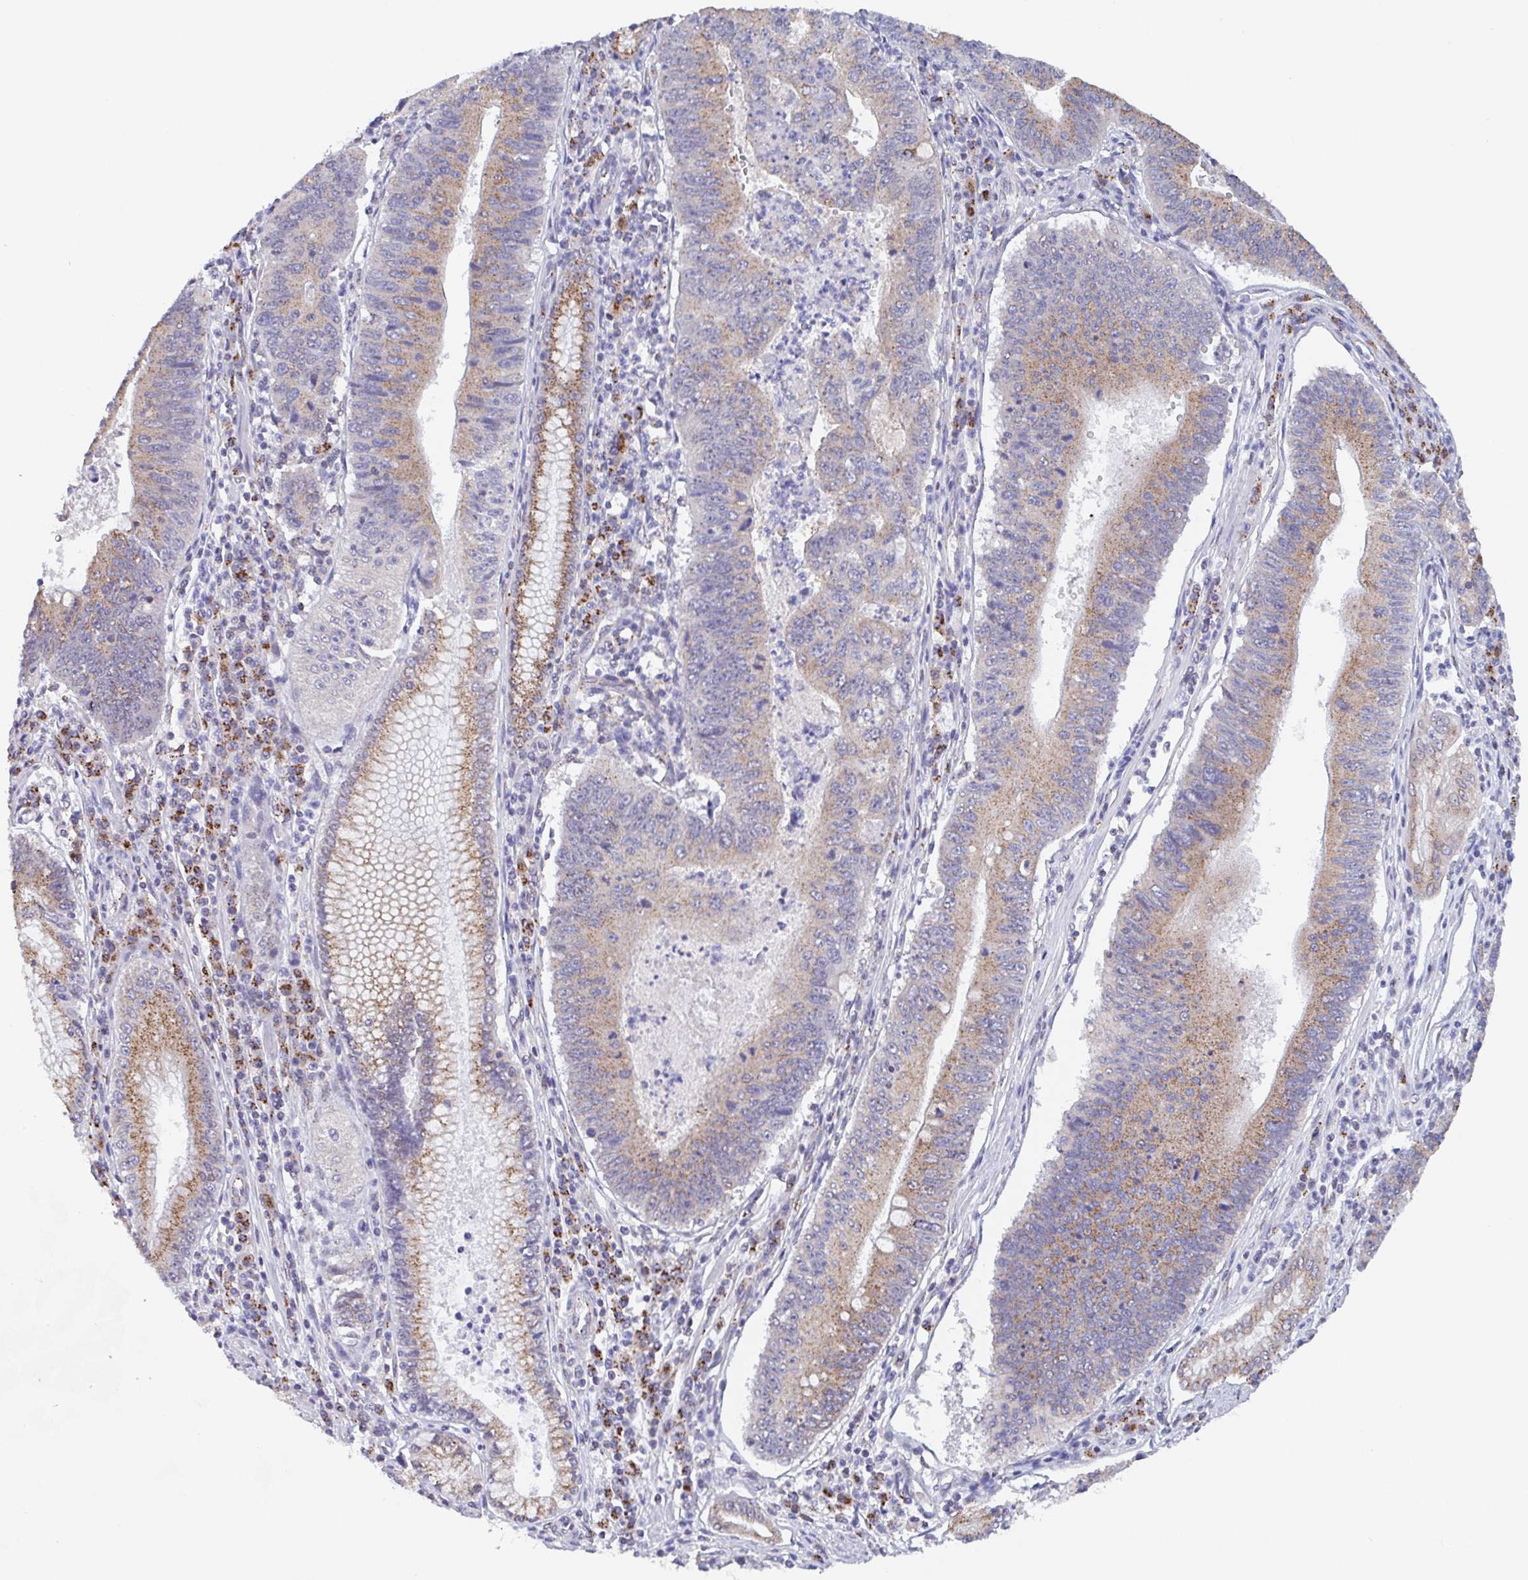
{"staining": {"intensity": "moderate", "quantity": ">75%", "location": "cytoplasmic/membranous"}, "tissue": "stomach cancer", "cell_type": "Tumor cells", "image_type": "cancer", "snomed": [{"axis": "morphology", "description": "Adenocarcinoma, NOS"}, {"axis": "topography", "description": "Stomach"}], "caption": "This is an image of immunohistochemistry (IHC) staining of stomach adenocarcinoma, which shows moderate staining in the cytoplasmic/membranous of tumor cells.", "gene": "PROSER3", "patient": {"sex": "male", "age": 59}}